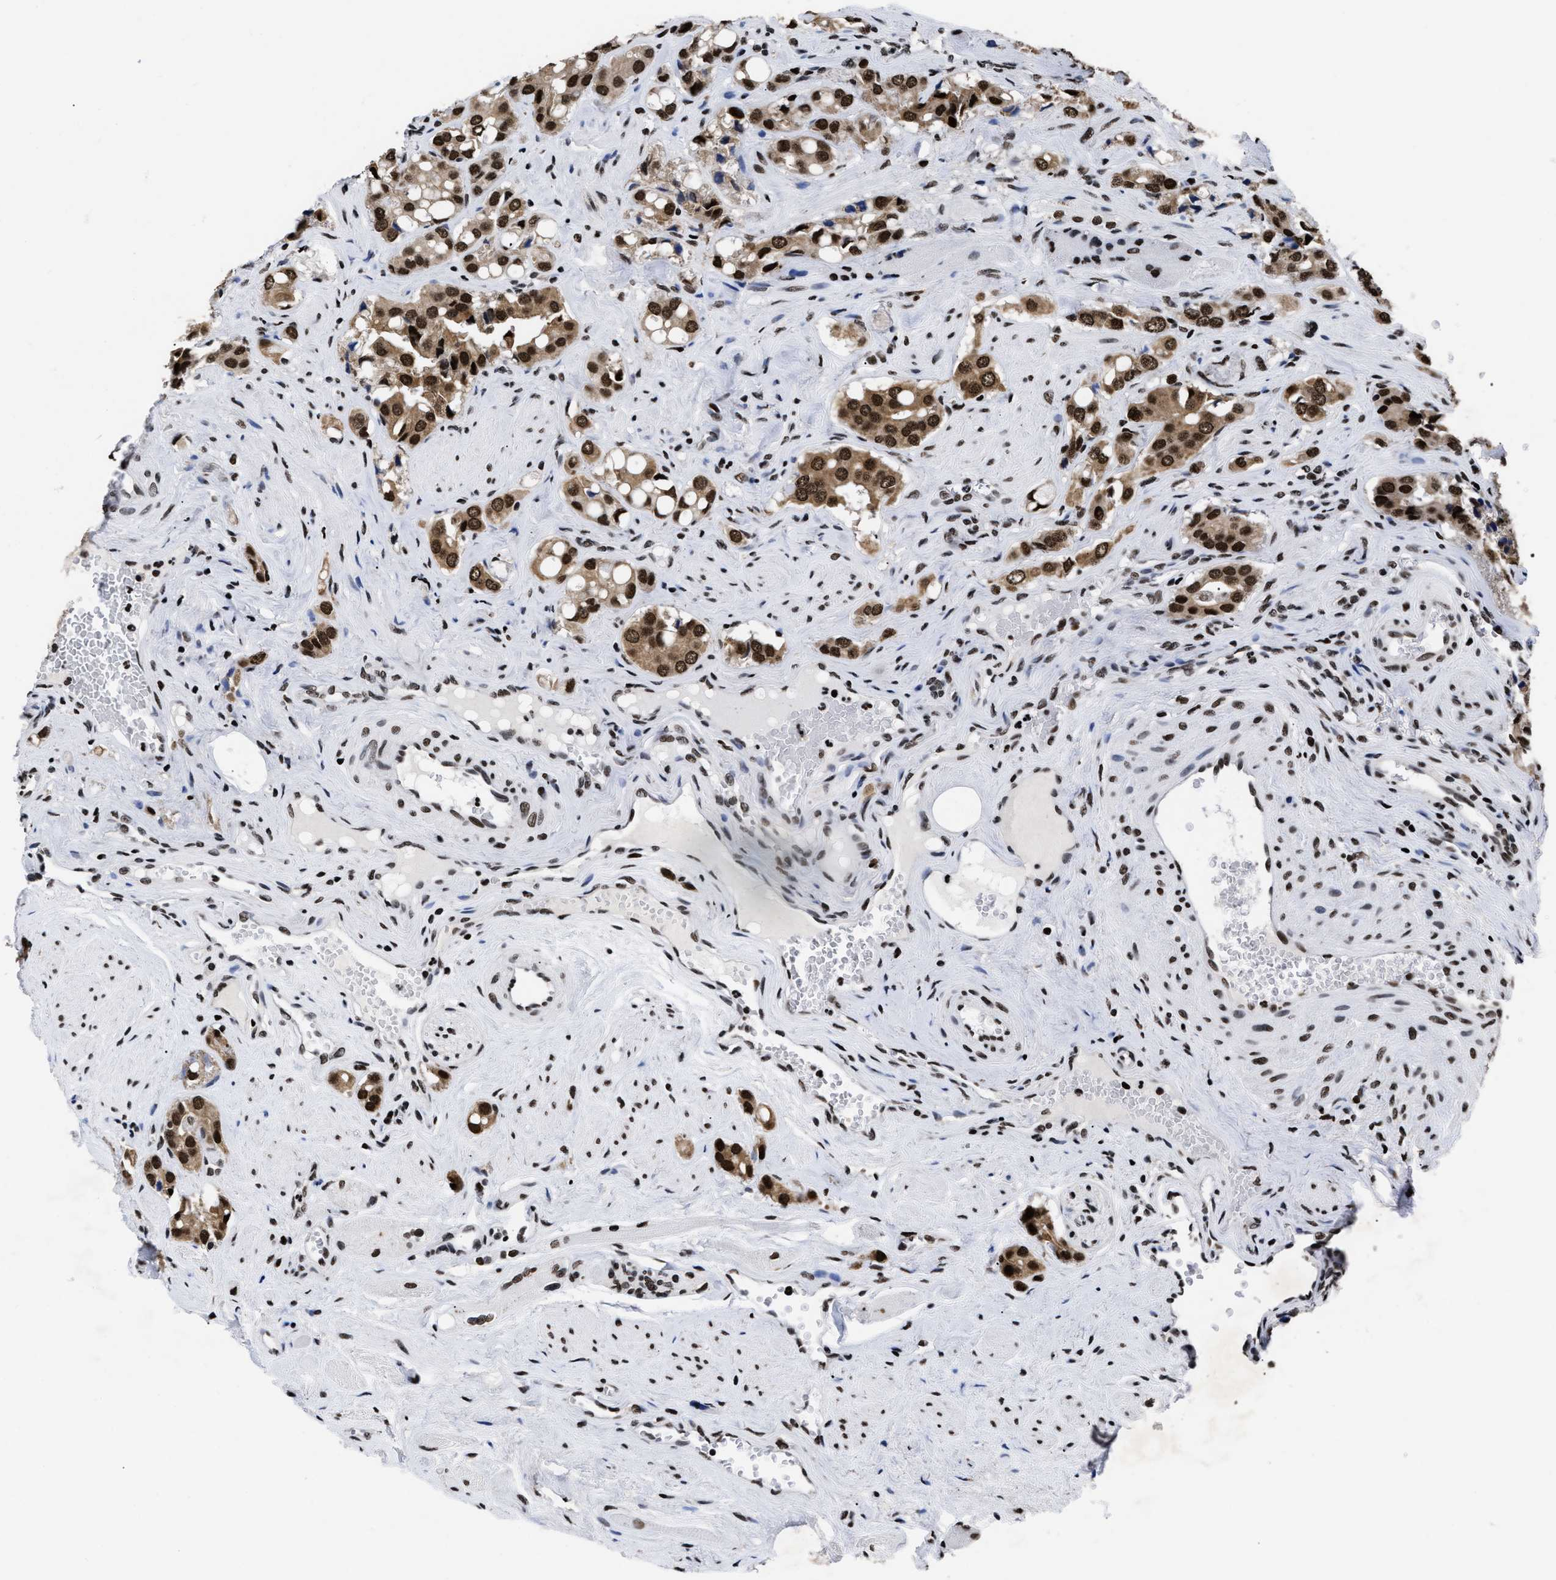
{"staining": {"intensity": "strong", "quantity": ">75%", "location": "cytoplasmic/membranous,nuclear"}, "tissue": "prostate cancer", "cell_type": "Tumor cells", "image_type": "cancer", "snomed": [{"axis": "morphology", "description": "Adenocarcinoma, High grade"}, {"axis": "topography", "description": "Prostate"}], "caption": "A high-resolution image shows immunohistochemistry staining of prostate adenocarcinoma (high-grade), which reveals strong cytoplasmic/membranous and nuclear expression in approximately >75% of tumor cells. The staining is performed using DAB brown chromogen to label protein expression. The nuclei are counter-stained blue using hematoxylin.", "gene": "CALHM3", "patient": {"sex": "male", "age": 52}}